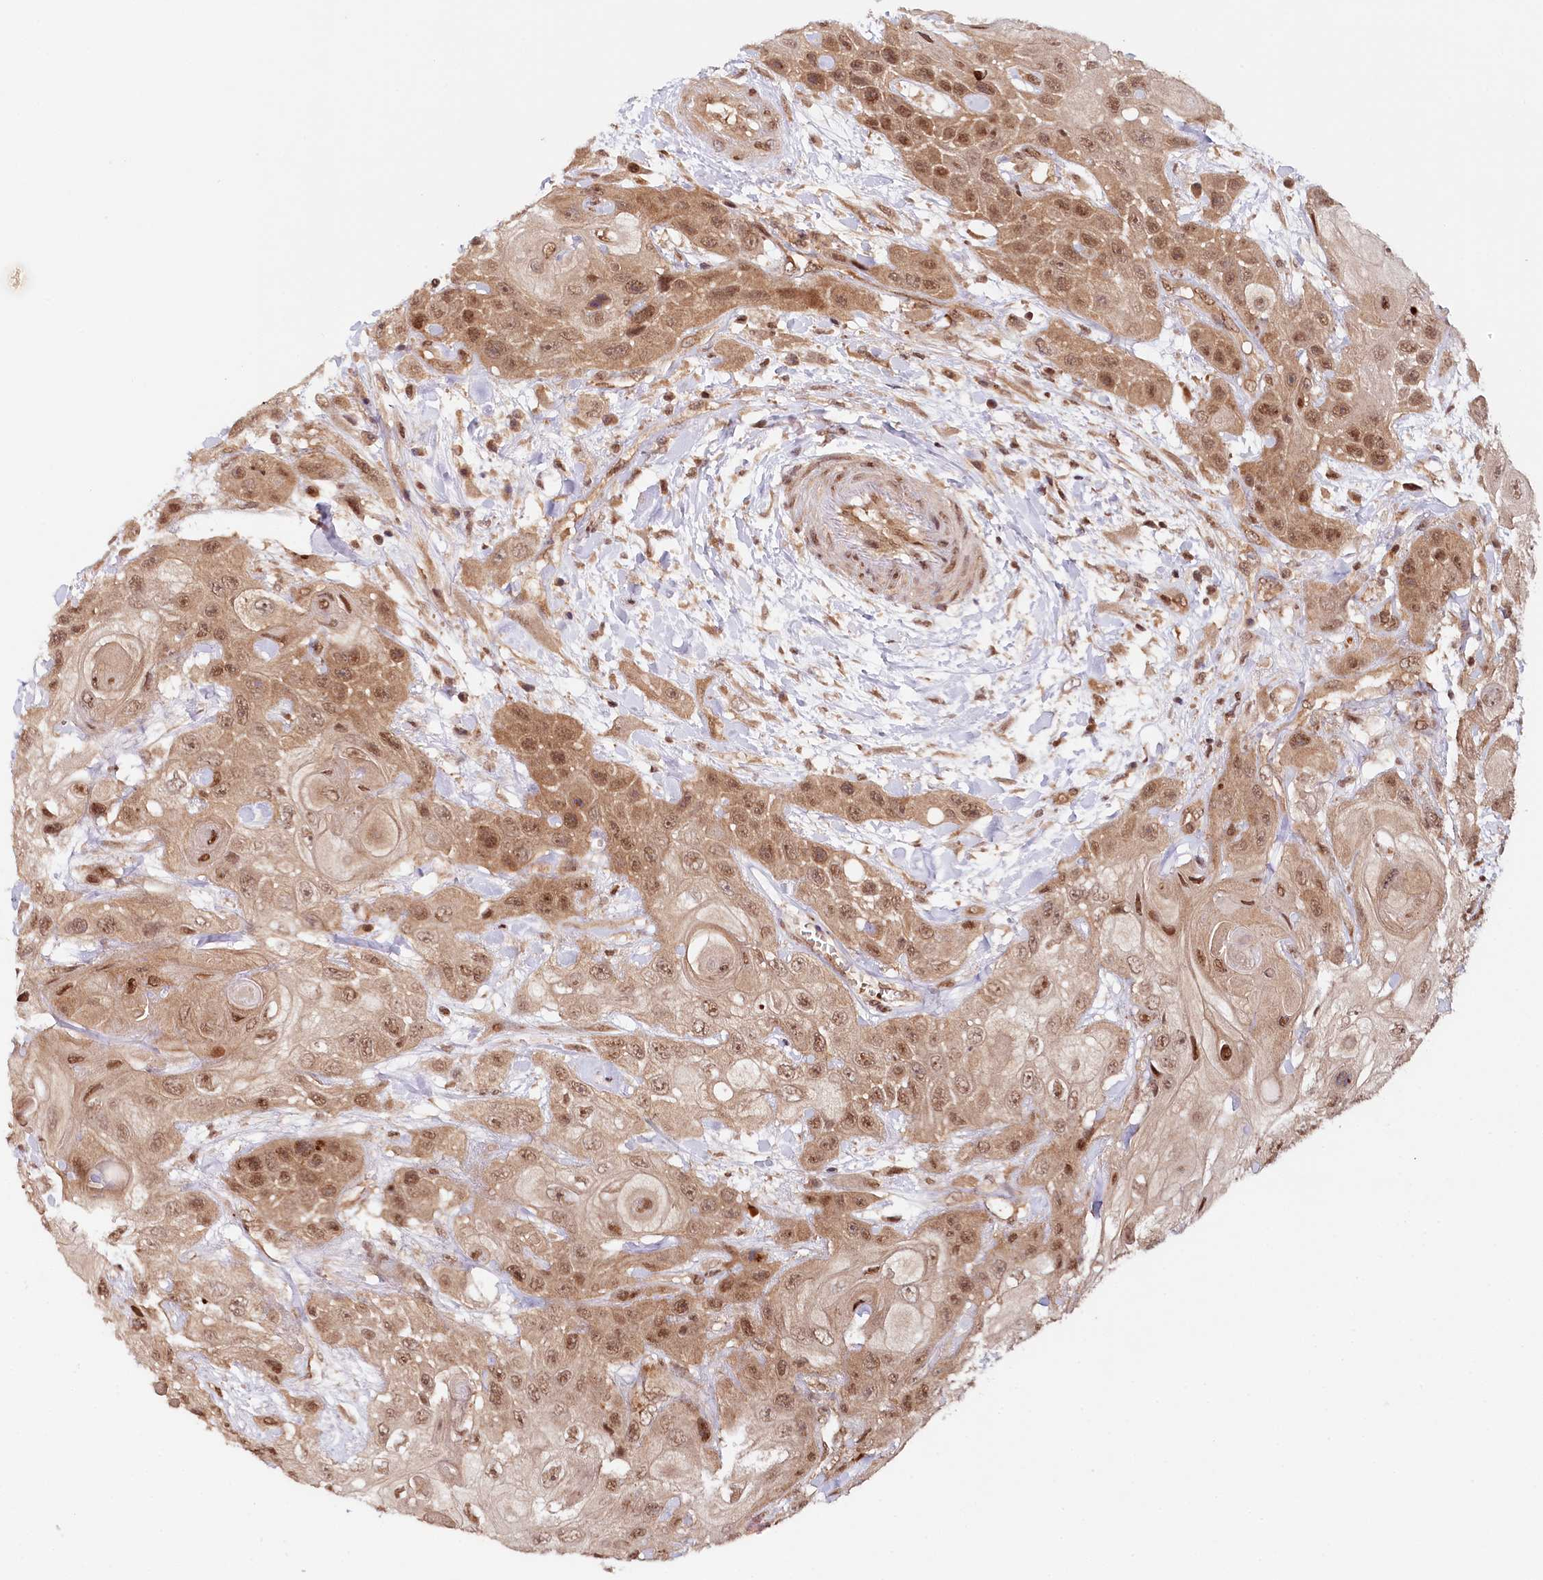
{"staining": {"intensity": "moderate", "quantity": ">75%", "location": "cytoplasmic/membranous,nuclear"}, "tissue": "head and neck cancer", "cell_type": "Tumor cells", "image_type": "cancer", "snomed": [{"axis": "morphology", "description": "Squamous cell carcinoma, NOS"}, {"axis": "topography", "description": "Head-Neck"}], "caption": "Head and neck squamous cell carcinoma stained for a protein (brown) reveals moderate cytoplasmic/membranous and nuclear positive staining in approximately >75% of tumor cells.", "gene": "CCDC65", "patient": {"sex": "female", "age": 43}}